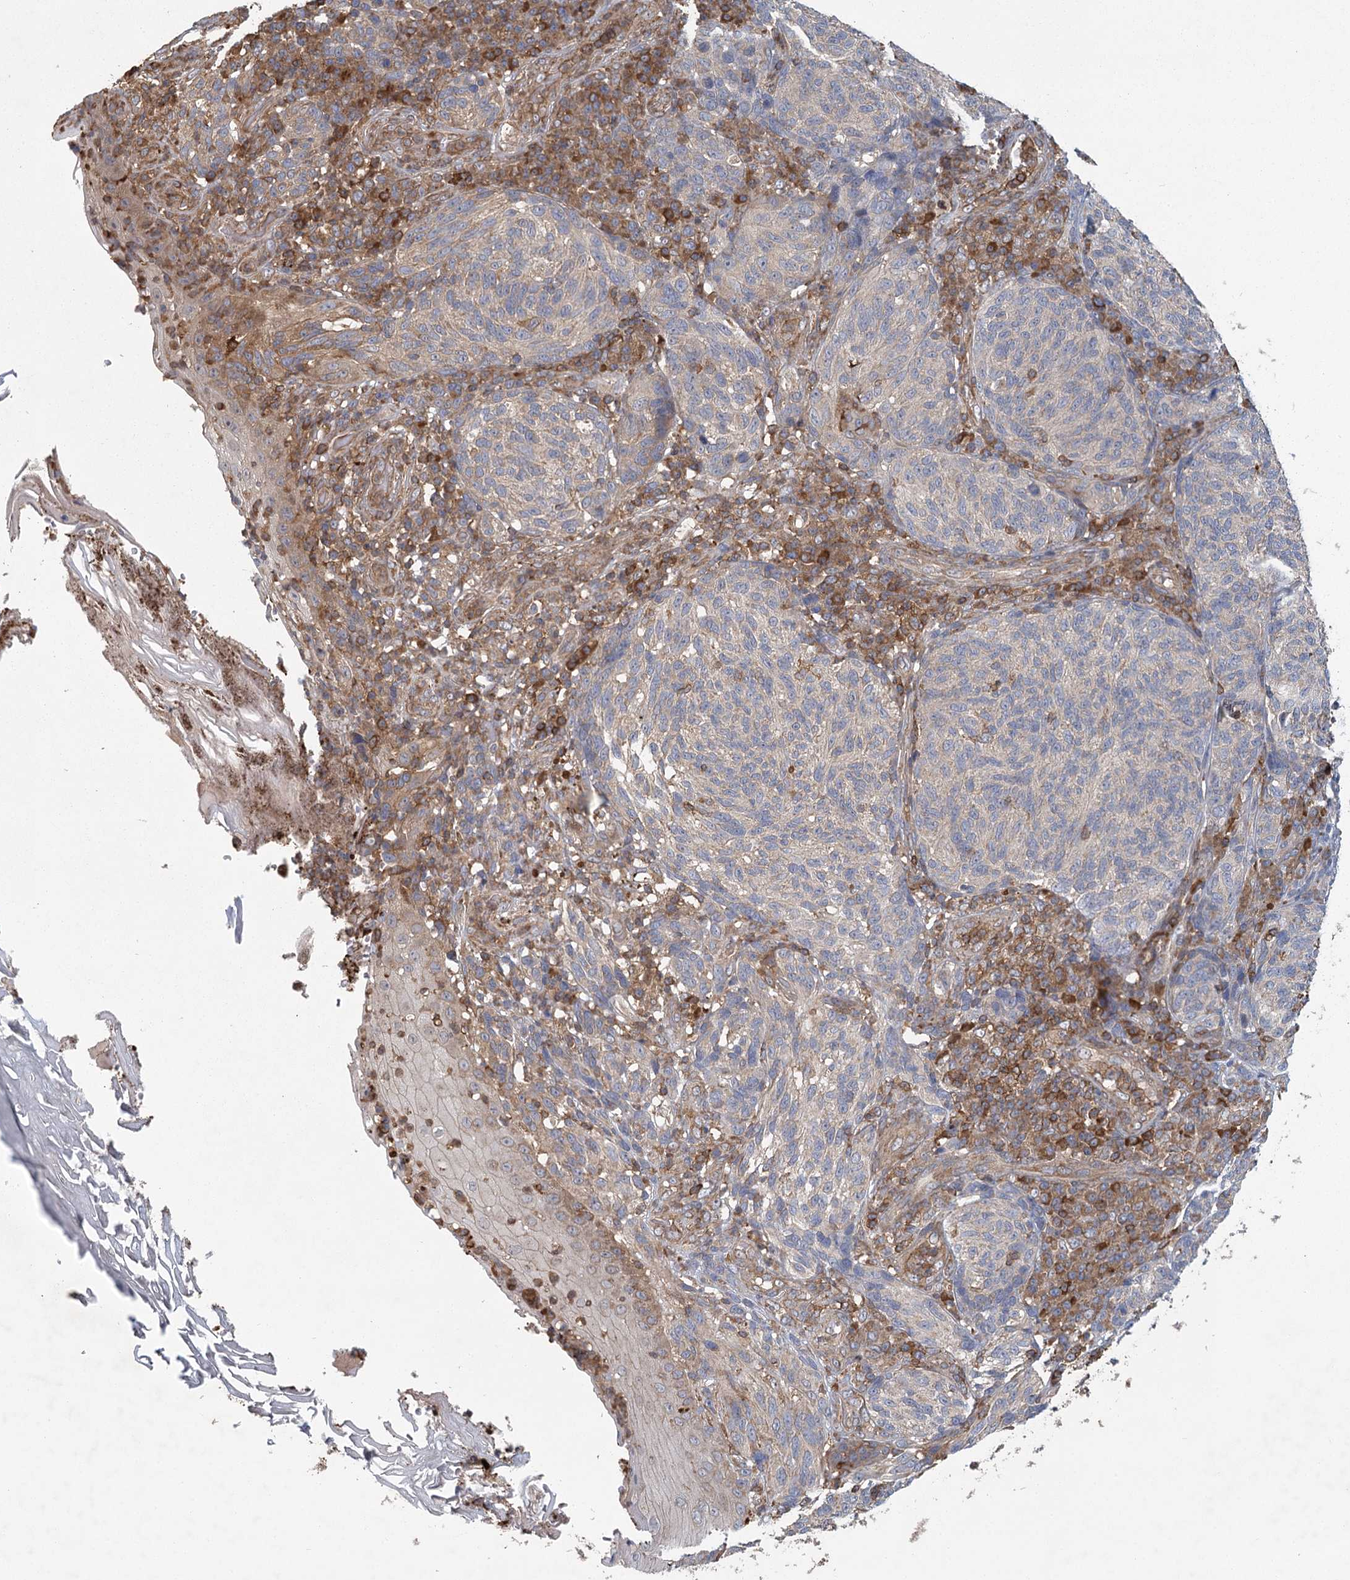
{"staining": {"intensity": "negative", "quantity": "none", "location": "none"}, "tissue": "melanoma", "cell_type": "Tumor cells", "image_type": "cancer", "snomed": [{"axis": "morphology", "description": "Malignant melanoma, NOS"}, {"axis": "topography", "description": "Skin"}], "caption": "The photomicrograph shows no significant staining in tumor cells of malignant melanoma.", "gene": "PLEKHA7", "patient": {"sex": "female", "age": 73}}